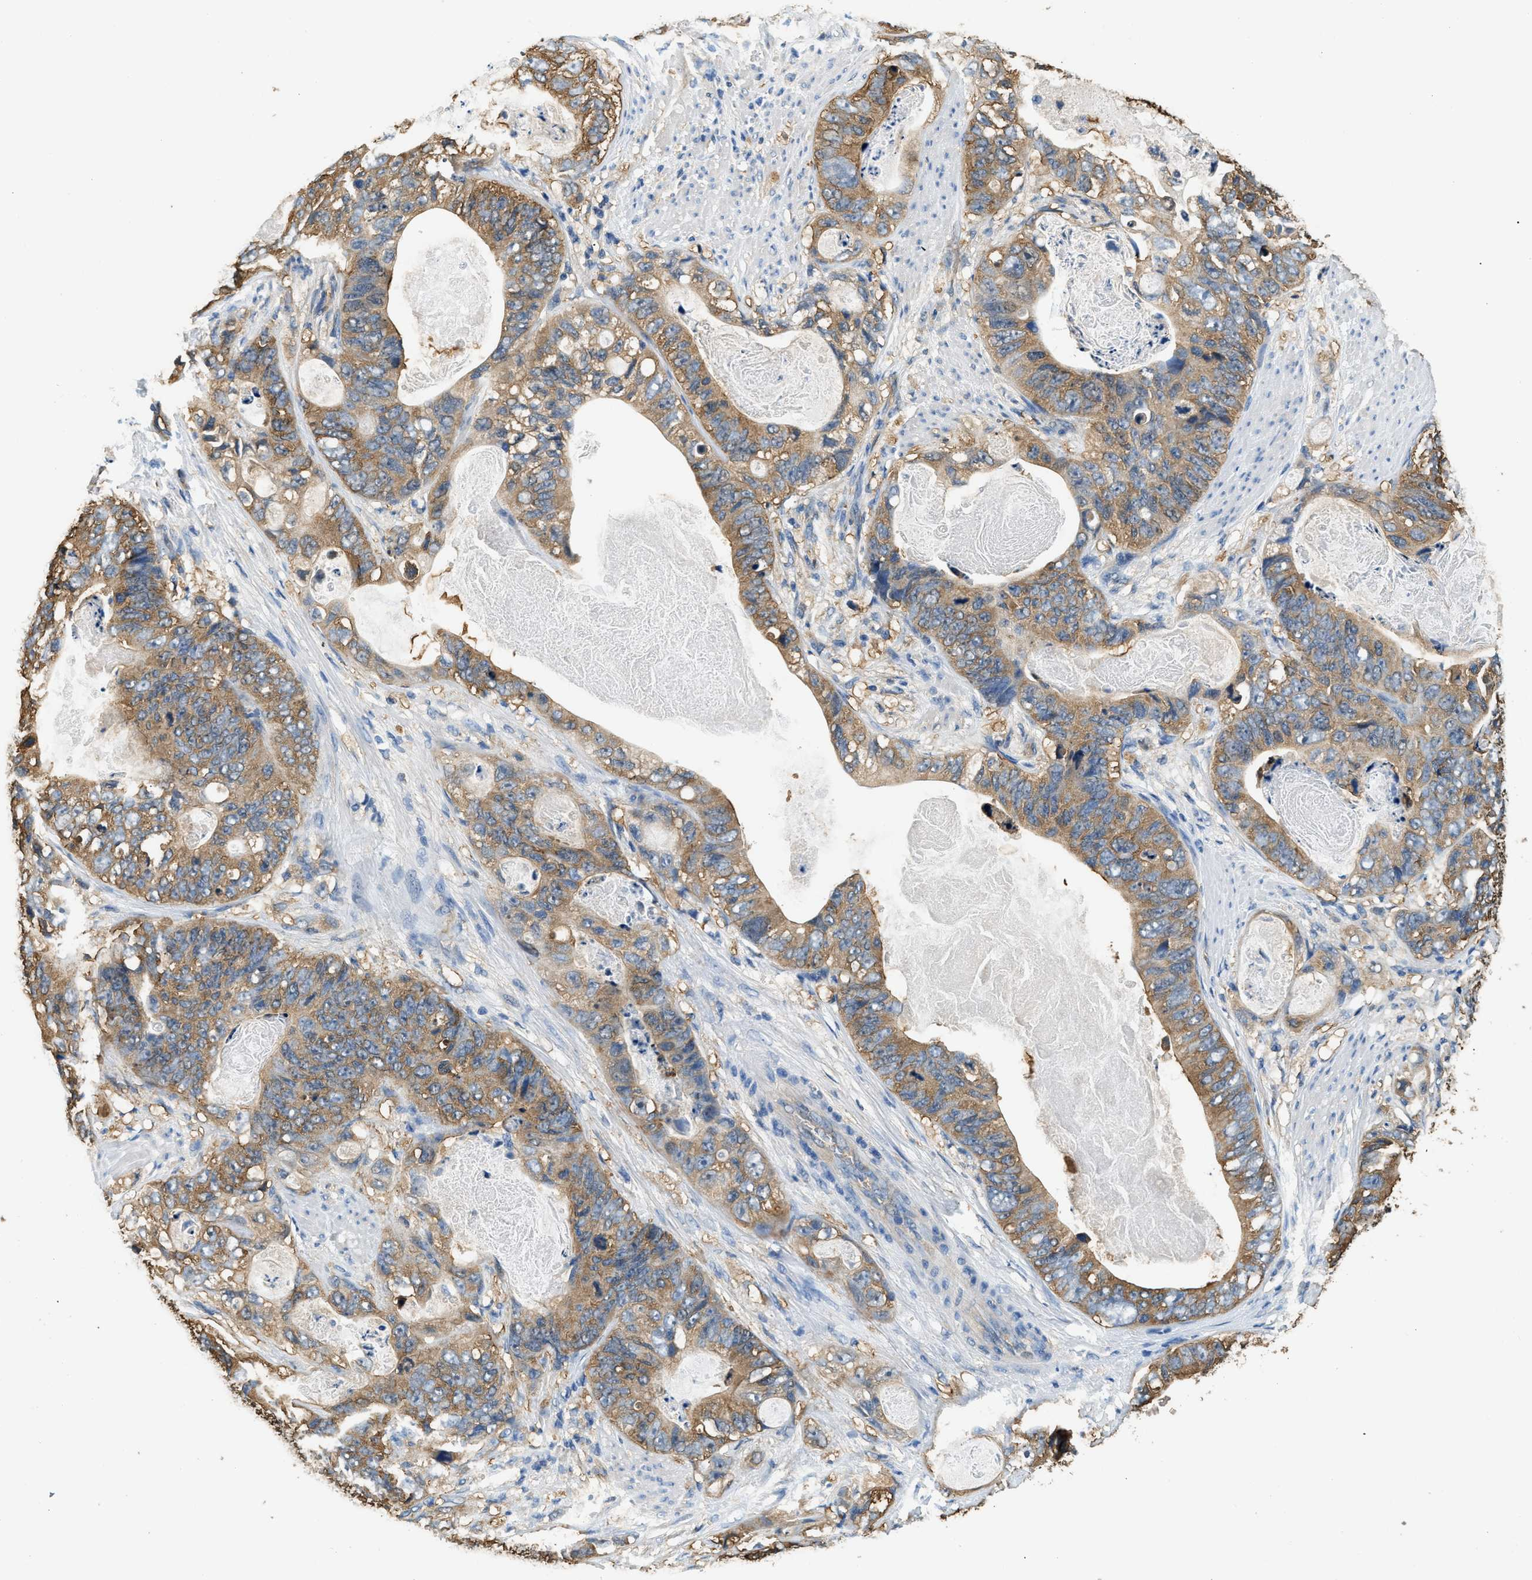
{"staining": {"intensity": "moderate", "quantity": ">75%", "location": "cytoplasmic/membranous"}, "tissue": "stomach cancer", "cell_type": "Tumor cells", "image_type": "cancer", "snomed": [{"axis": "morphology", "description": "Adenocarcinoma, NOS"}, {"axis": "topography", "description": "Stomach"}], "caption": "Immunohistochemistry (IHC) photomicrograph of stomach cancer (adenocarcinoma) stained for a protein (brown), which demonstrates medium levels of moderate cytoplasmic/membranous expression in about >75% of tumor cells.", "gene": "PPP2R1B", "patient": {"sex": "female", "age": 89}}